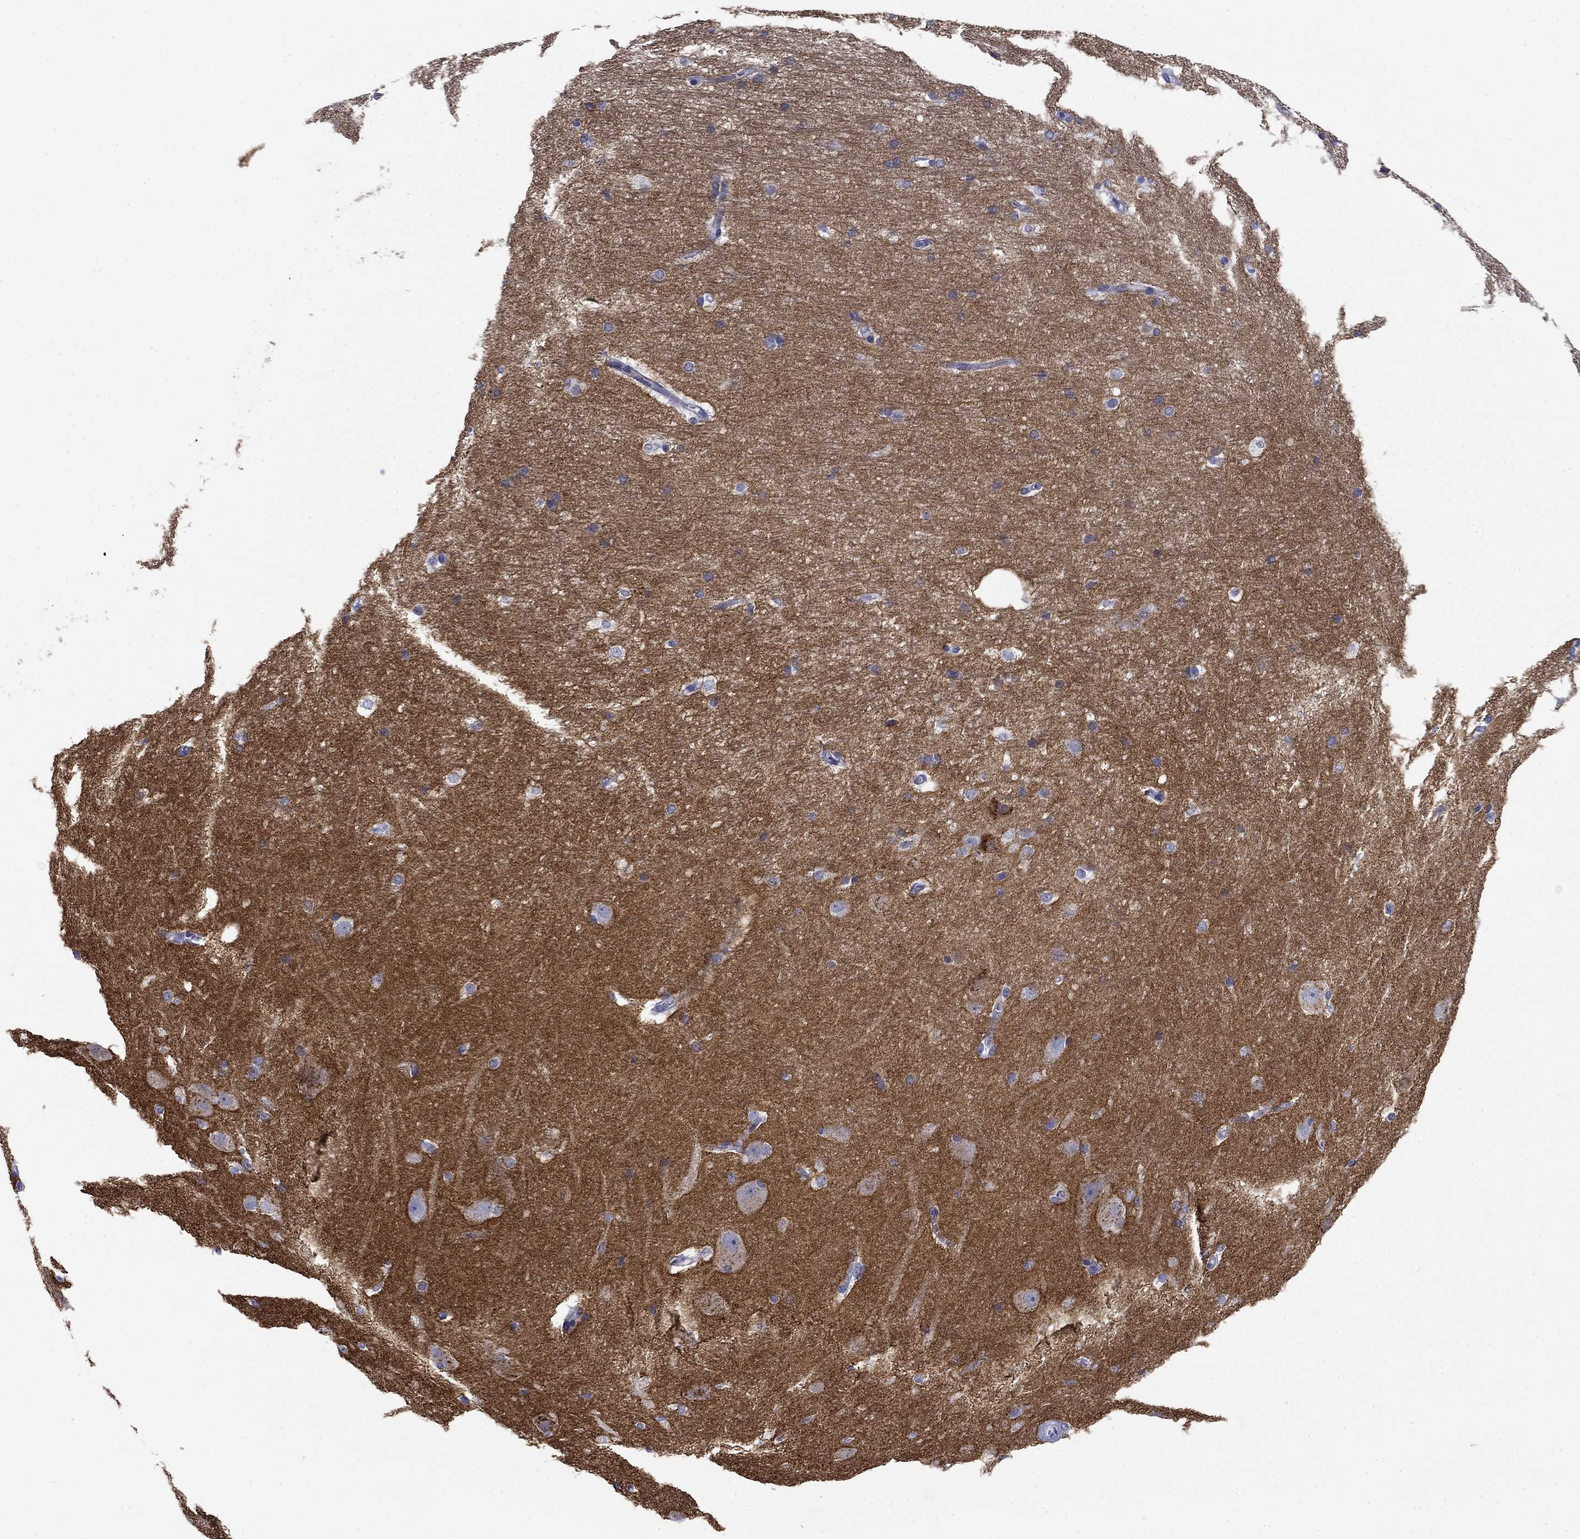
{"staining": {"intensity": "negative", "quantity": "none", "location": "none"}, "tissue": "hippocampus", "cell_type": "Glial cells", "image_type": "normal", "snomed": [{"axis": "morphology", "description": "Normal tissue, NOS"}, {"axis": "topography", "description": "Cerebral cortex"}, {"axis": "topography", "description": "Hippocampus"}], "caption": "This is an immunohistochemistry histopathology image of unremarkable hippocampus. There is no expression in glial cells.", "gene": "PRKCG", "patient": {"sex": "female", "age": 19}}